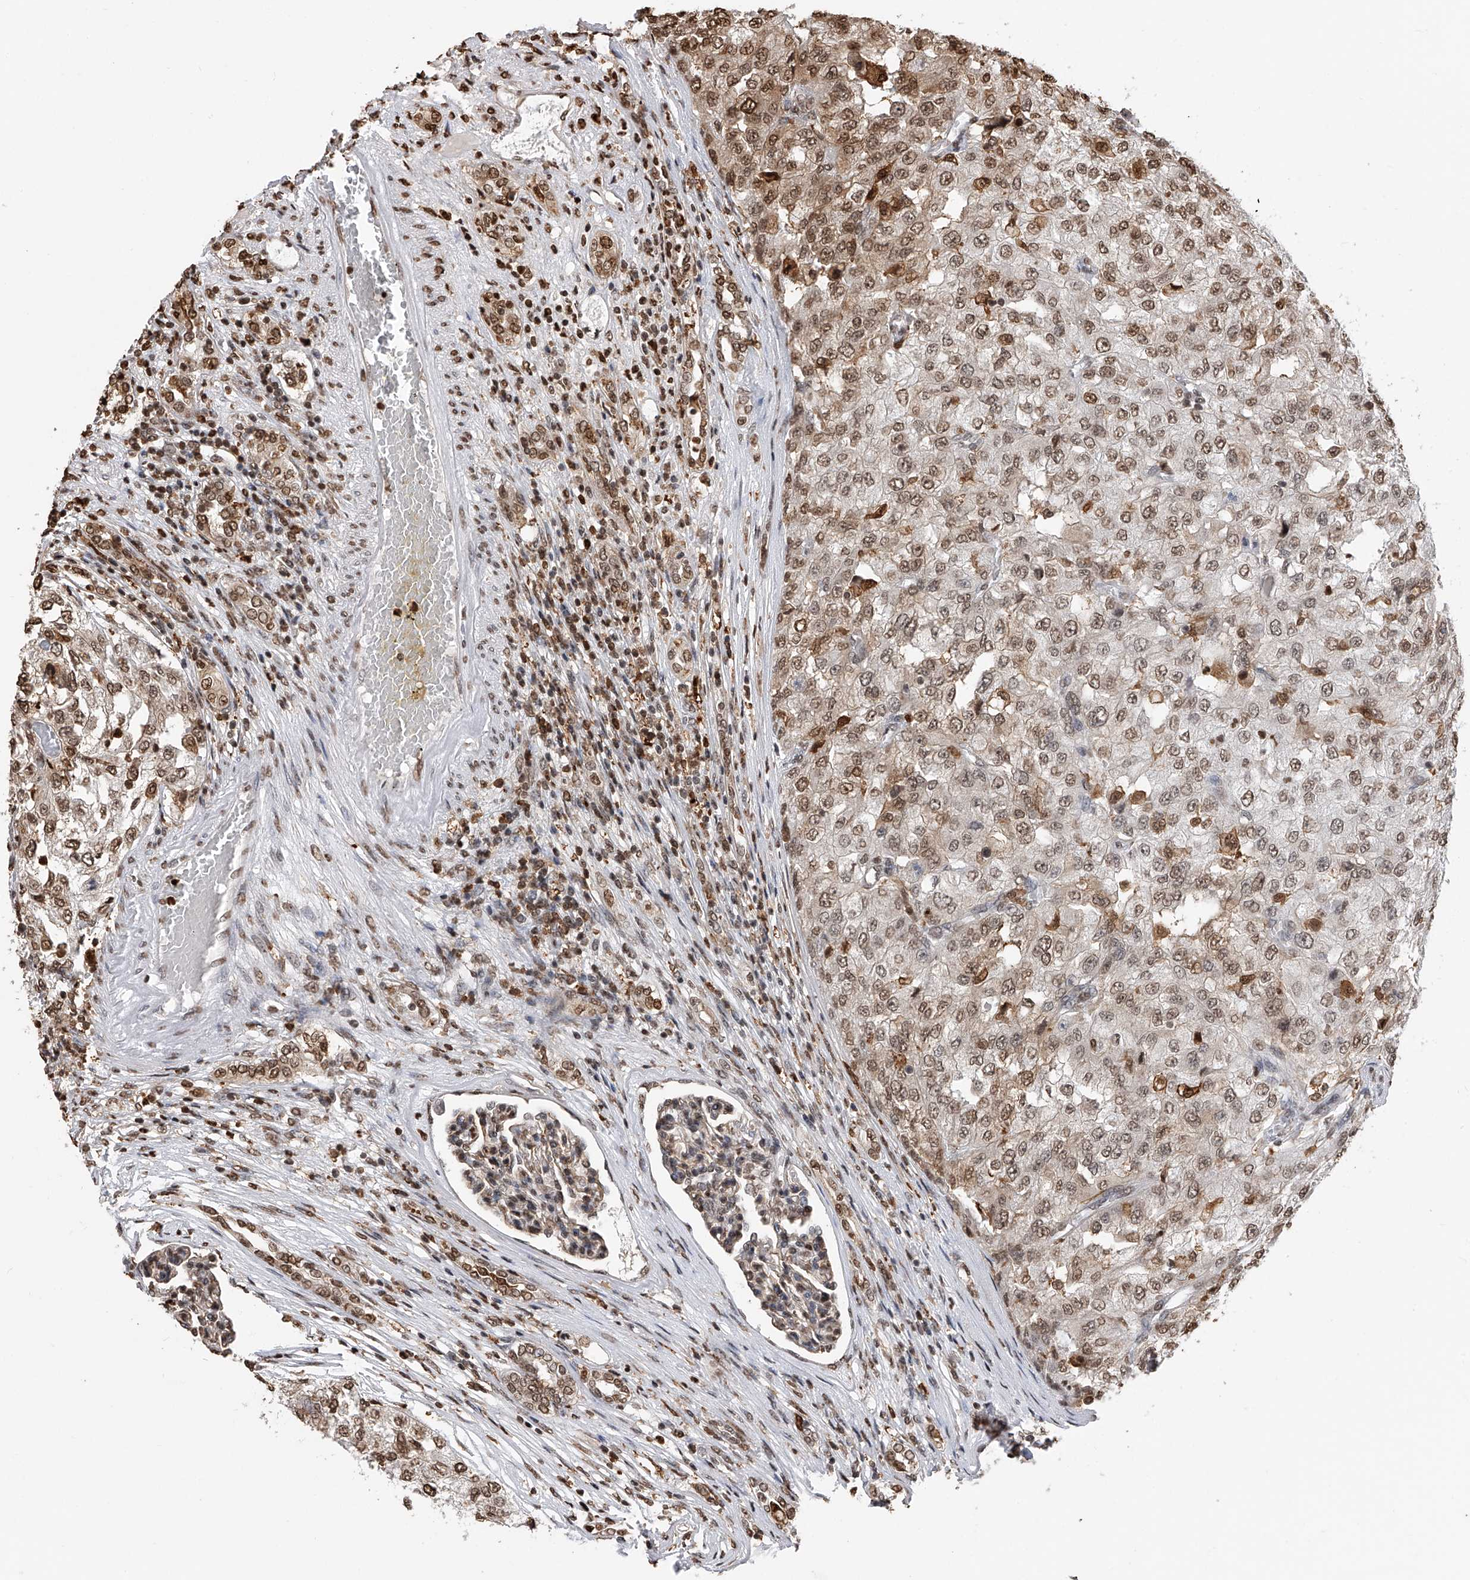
{"staining": {"intensity": "moderate", "quantity": ">75%", "location": "nuclear"}, "tissue": "renal cancer", "cell_type": "Tumor cells", "image_type": "cancer", "snomed": [{"axis": "morphology", "description": "Adenocarcinoma, NOS"}, {"axis": "topography", "description": "Kidney"}], "caption": "Immunohistochemistry staining of adenocarcinoma (renal), which displays medium levels of moderate nuclear staining in about >75% of tumor cells indicating moderate nuclear protein staining. The staining was performed using DAB (3,3'-diaminobenzidine) (brown) for protein detection and nuclei were counterstained in hematoxylin (blue).", "gene": "CFAP410", "patient": {"sex": "female", "age": 54}}